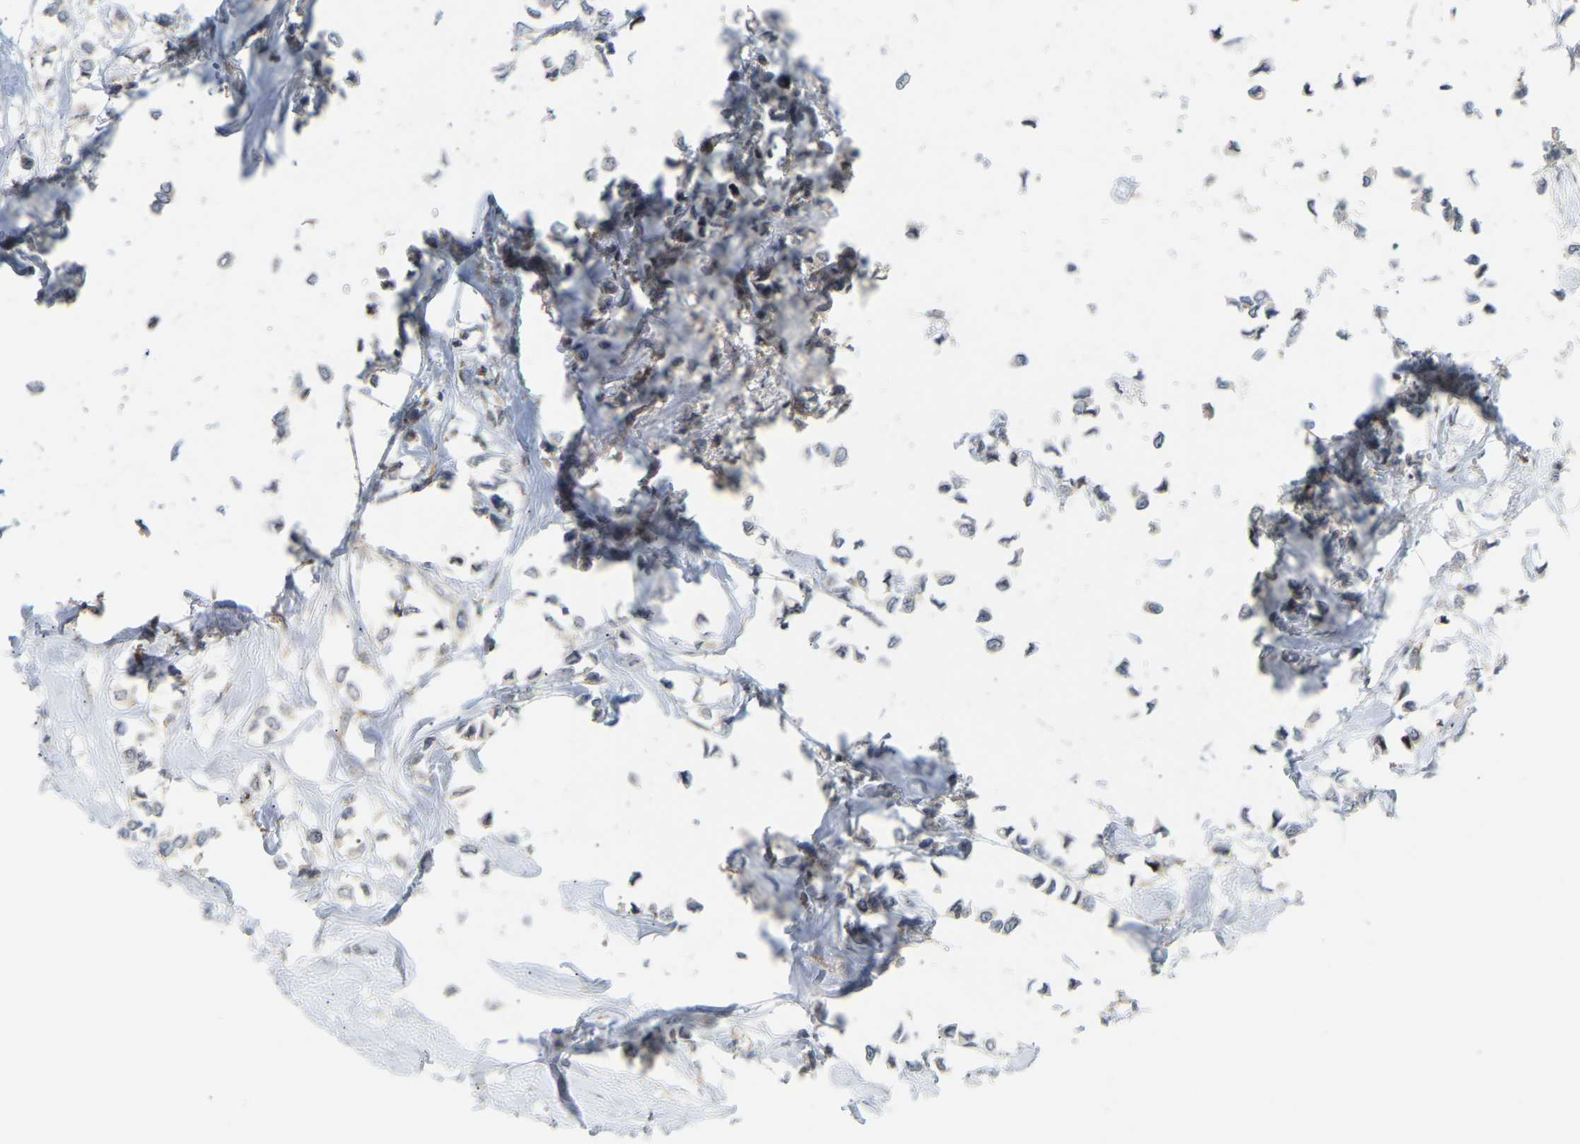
{"staining": {"intensity": "negative", "quantity": "none", "location": "none"}, "tissue": "breast cancer", "cell_type": "Tumor cells", "image_type": "cancer", "snomed": [{"axis": "morphology", "description": "Lobular carcinoma"}, {"axis": "topography", "description": "Breast"}], "caption": "This histopathology image is of breast cancer stained with immunohistochemistry (IHC) to label a protein in brown with the nuclei are counter-stained blue. There is no staining in tumor cells.", "gene": "POGLUT2", "patient": {"sex": "female", "age": 51}}